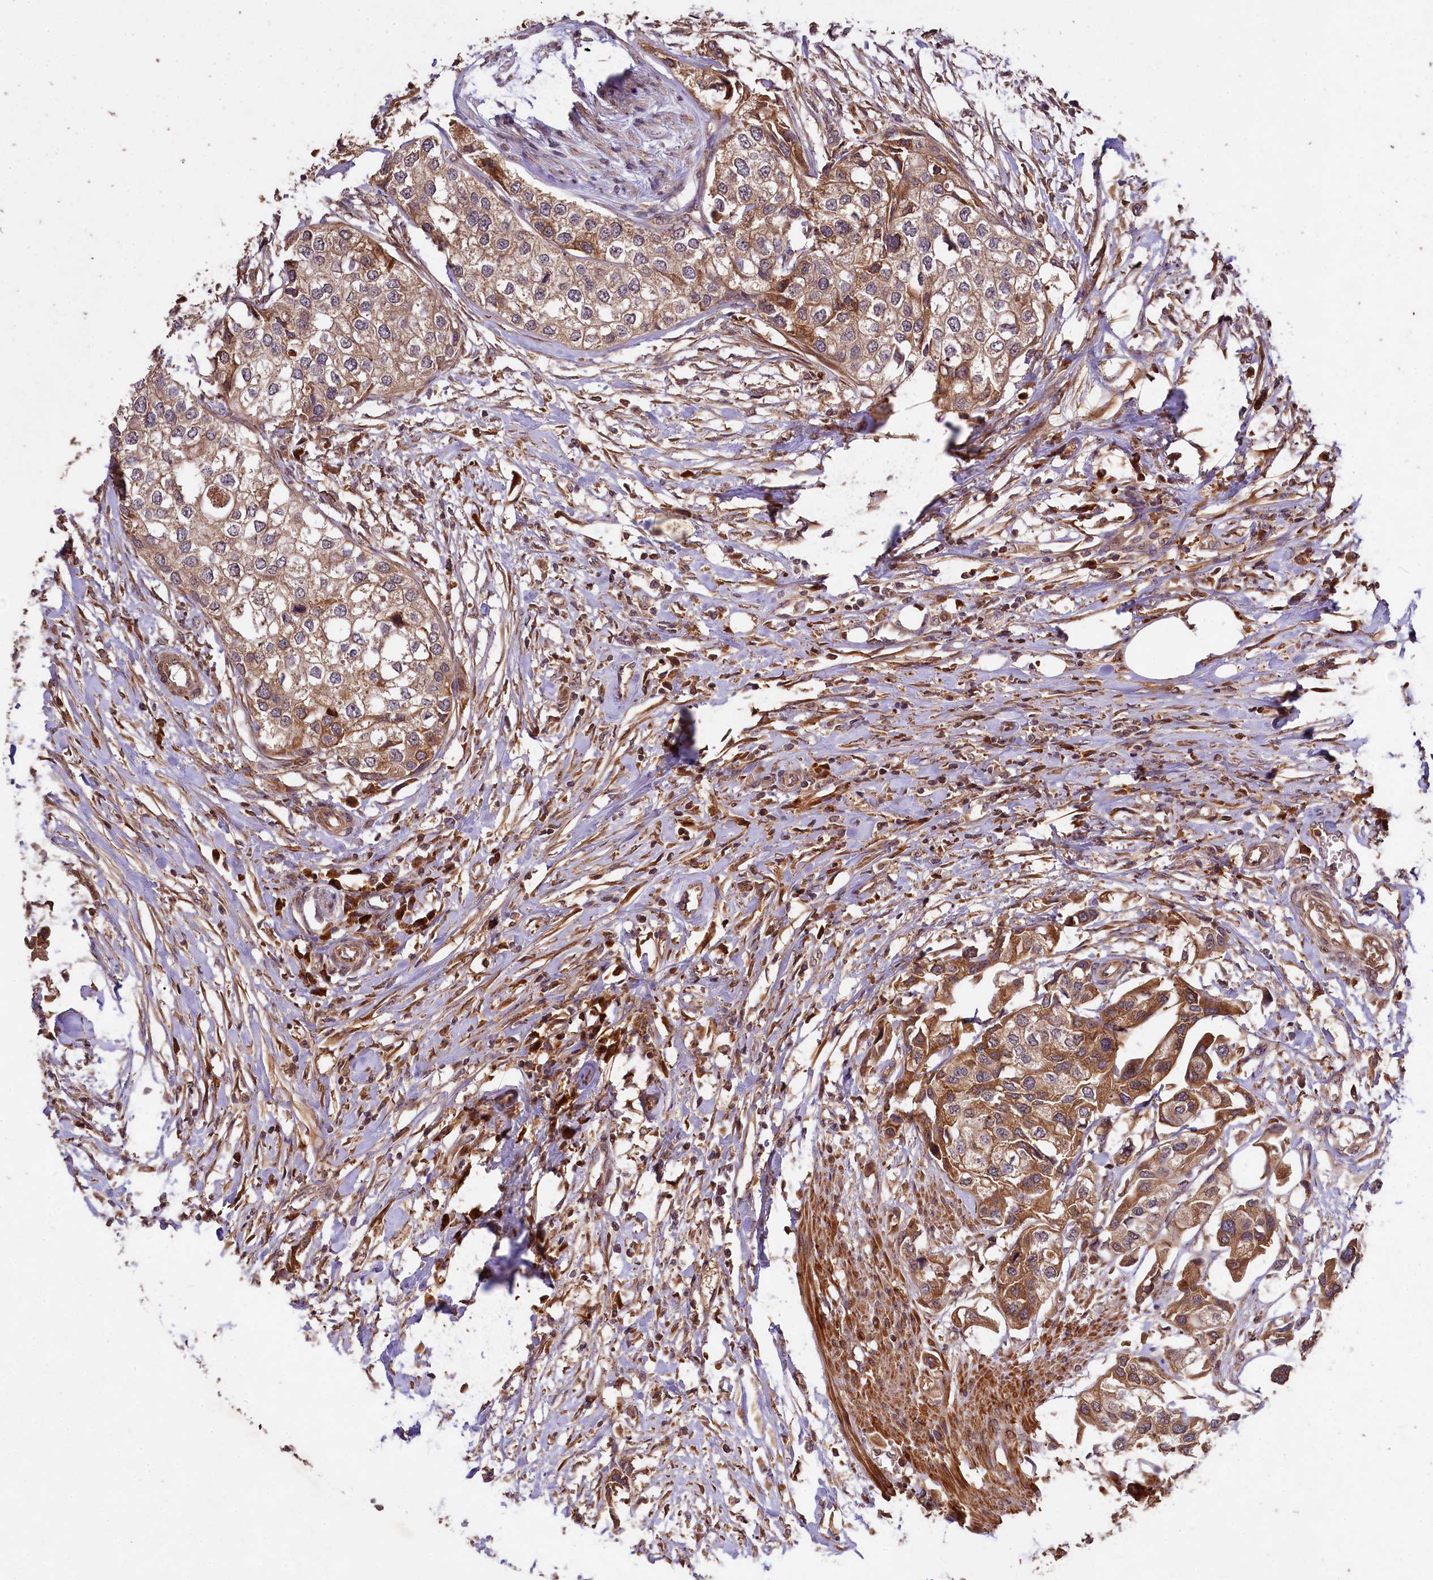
{"staining": {"intensity": "moderate", "quantity": "25%-75%", "location": "cytoplasmic/membranous"}, "tissue": "urothelial cancer", "cell_type": "Tumor cells", "image_type": "cancer", "snomed": [{"axis": "morphology", "description": "Urothelial carcinoma, High grade"}, {"axis": "topography", "description": "Urinary bladder"}], "caption": "IHC photomicrograph of neoplastic tissue: human urothelial carcinoma (high-grade) stained using immunohistochemistry demonstrates medium levels of moderate protein expression localized specifically in the cytoplasmic/membranous of tumor cells, appearing as a cytoplasmic/membranous brown color.", "gene": "MCF2L2", "patient": {"sex": "male", "age": 64}}